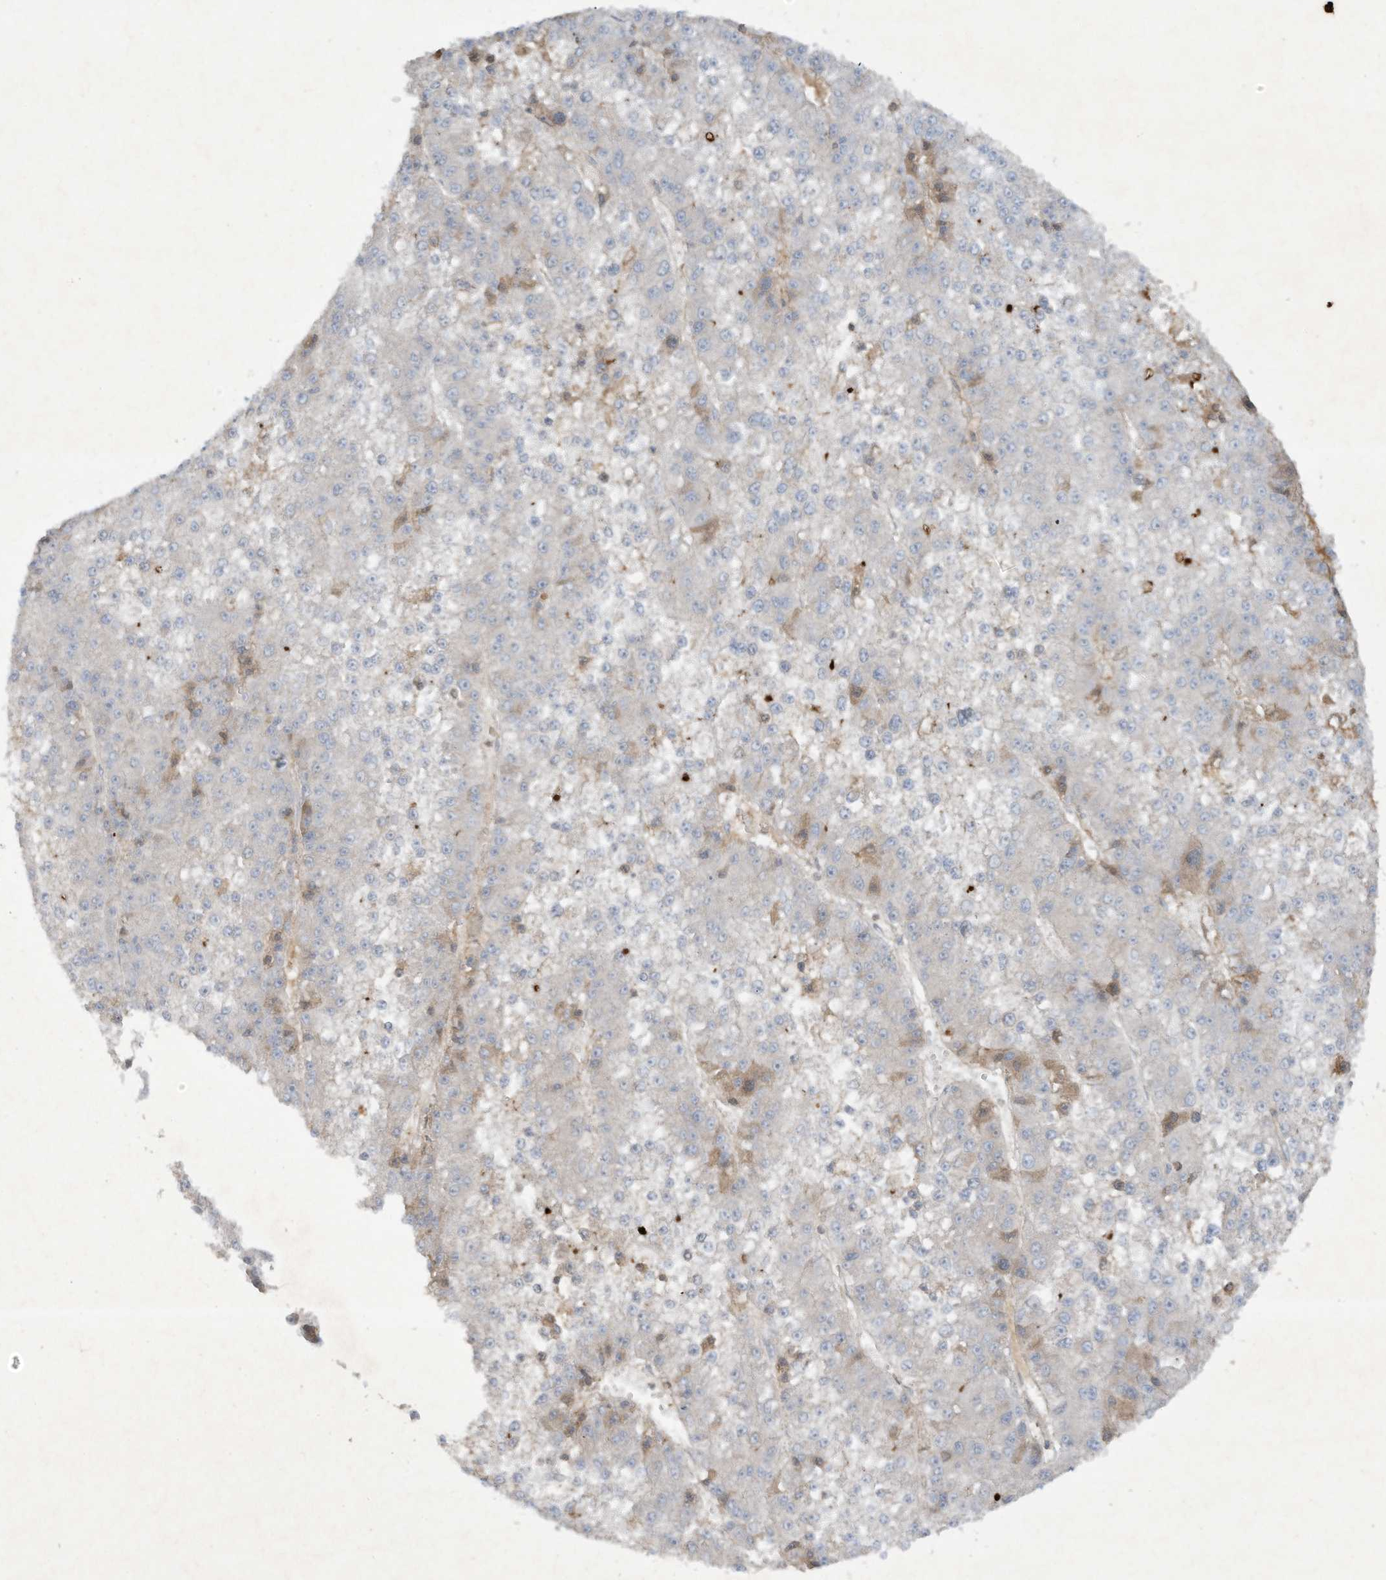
{"staining": {"intensity": "negative", "quantity": "none", "location": "none"}, "tissue": "liver cancer", "cell_type": "Tumor cells", "image_type": "cancer", "snomed": [{"axis": "morphology", "description": "Carcinoma, Hepatocellular, NOS"}, {"axis": "topography", "description": "Liver"}], "caption": "Immunohistochemical staining of hepatocellular carcinoma (liver) shows no significant positivity in tumor cells. (Immunohistochemistry (ihc), brightfield microscopy, high magnification).", "gene": "FETUB", "patient": {"sex": "female", "age": 73}}